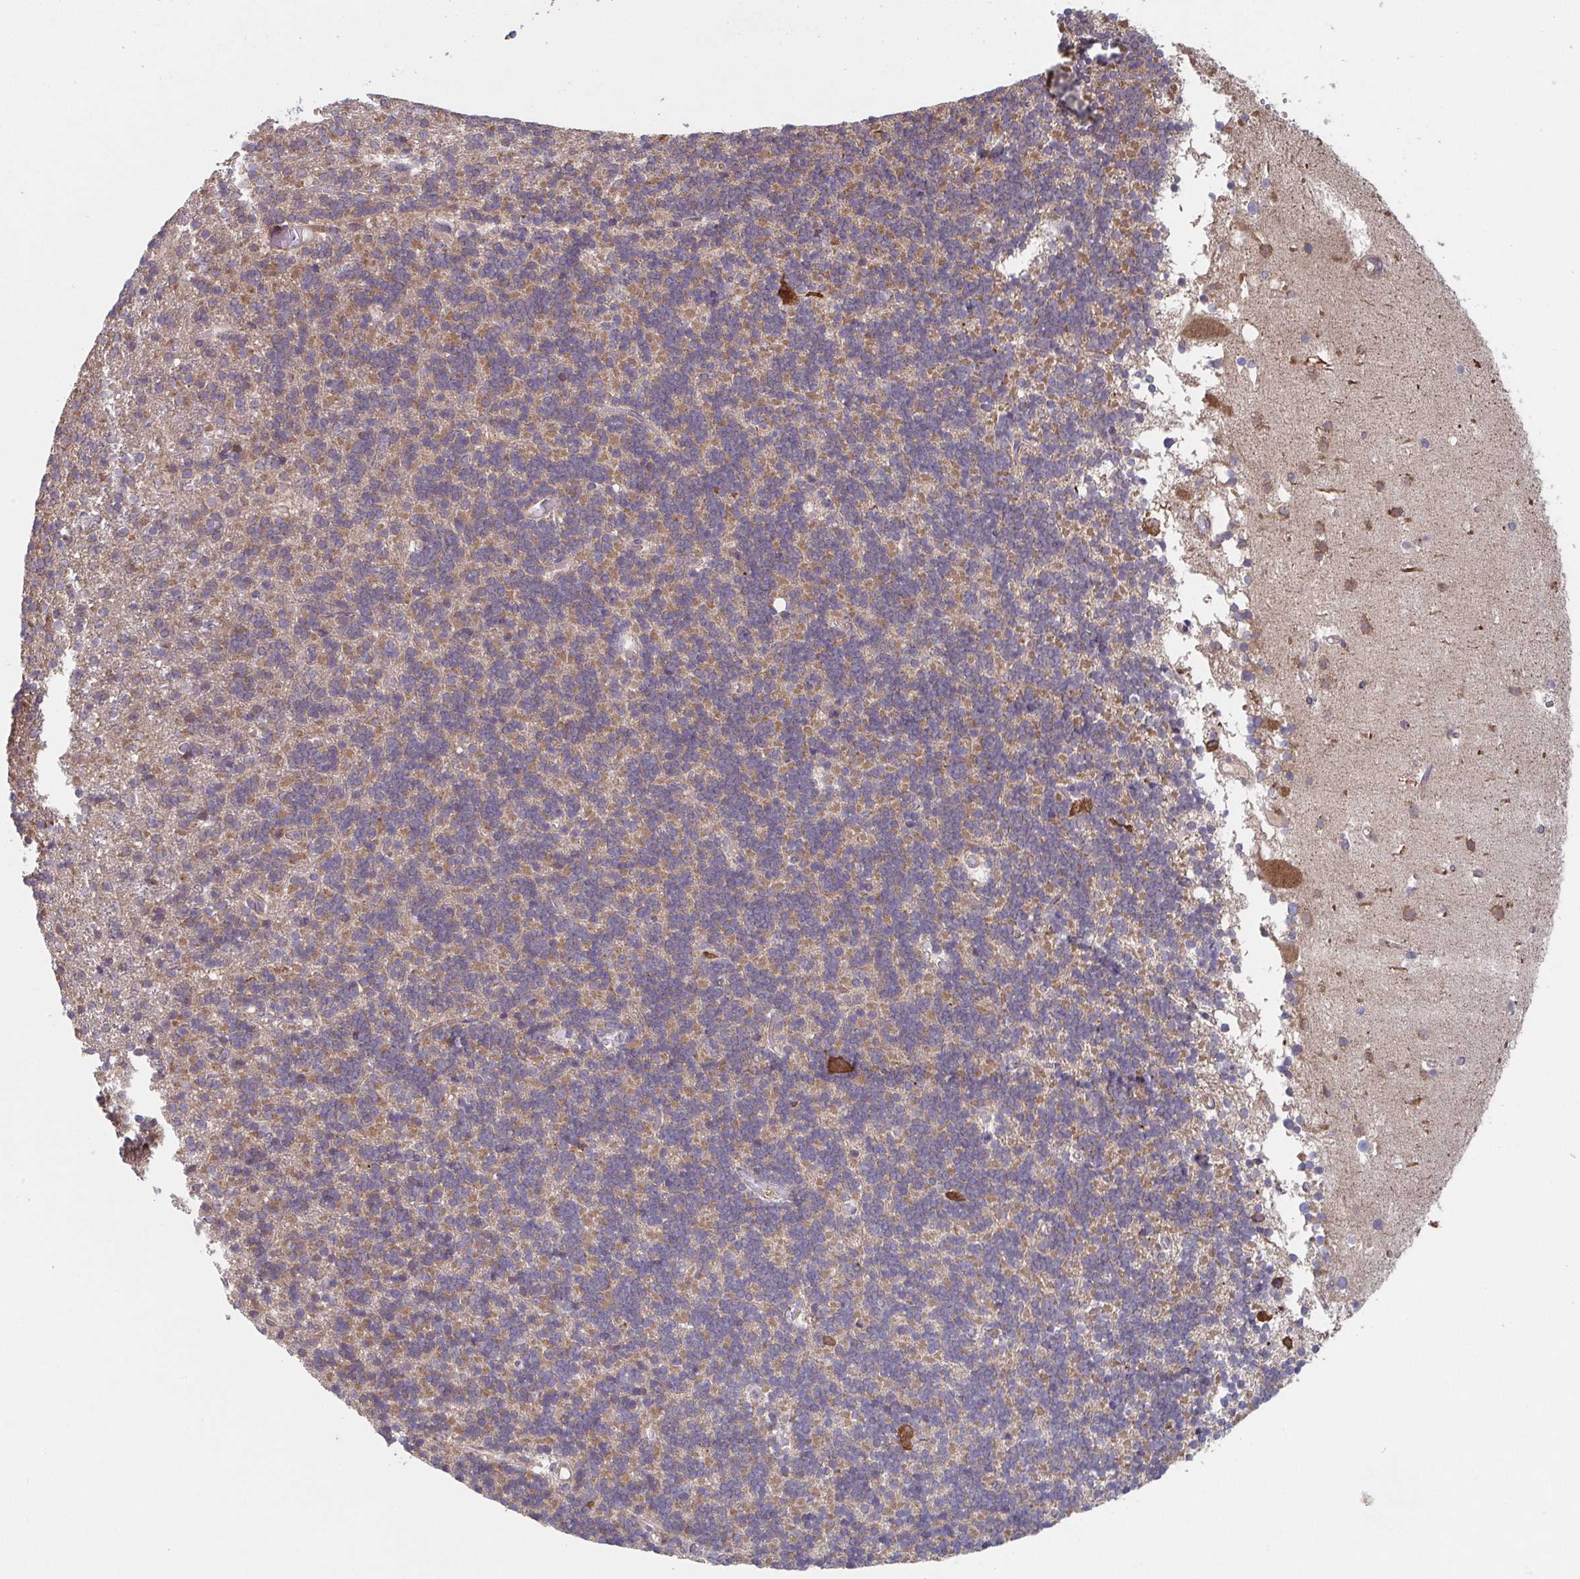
{"staining": {"intensity": "moderate", "quantity": "25%-75%", "location": "cytoplasmic/membranous"}, "tissue": "cerebellum", "cell_type": "Cells in granular layer", "image_type": "normal", "snomed": [{"axis": "morphology", "description": "Normal tissue, NOS"}, {"axis": "topography", "description": "Cerebellum"}], "caption": "Protein expression analysis of normal cerebellum reveals moderate cytoplasmic/membranous expression in about 25%-75% of cells in granular layer. The protein is shown in brown color, while the nuclei are stained blue.", "gene": "COPB1", "patient": {"sex": "male", "age": 70}}